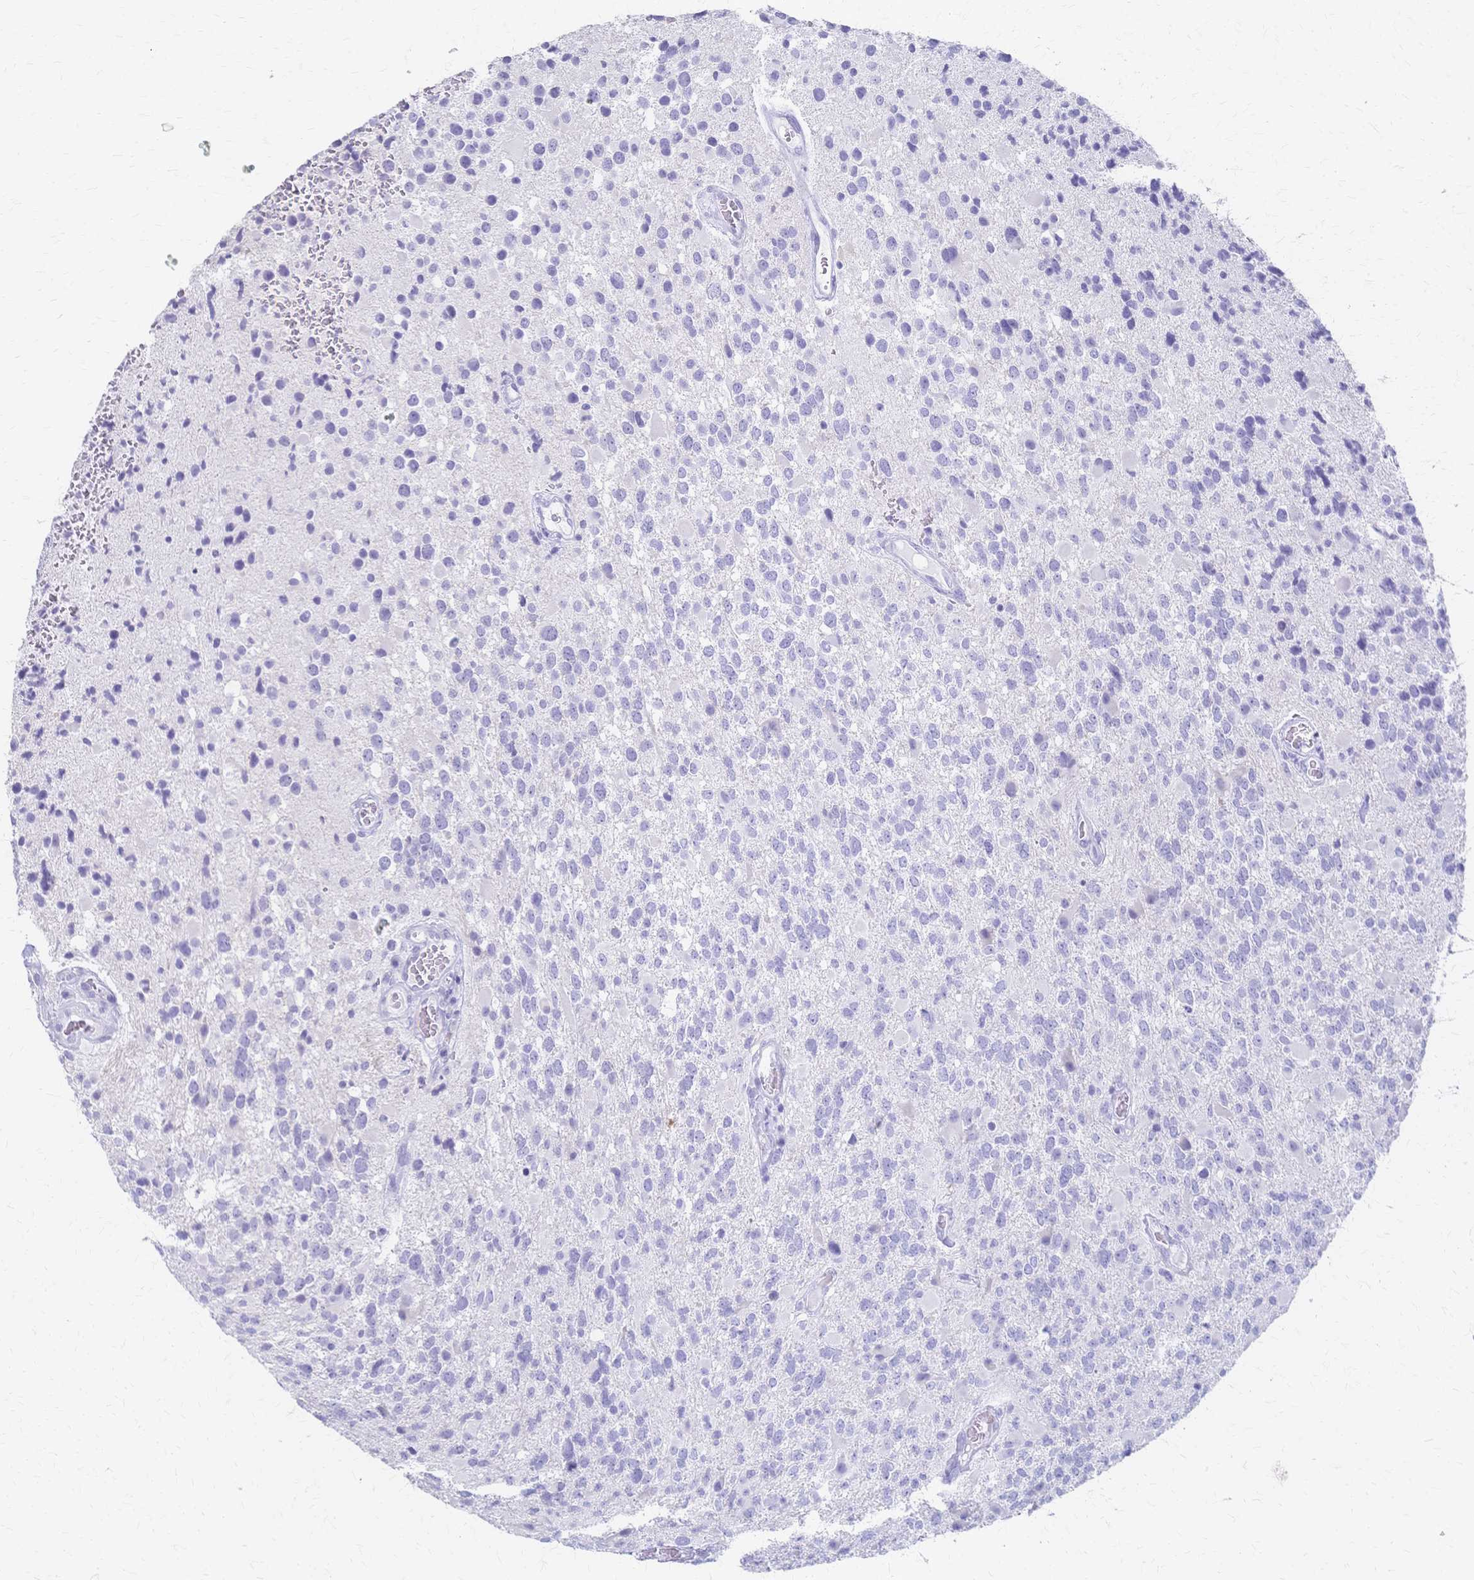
{"staining": {"intensity": "negative", "quantity": "none", "location": "none"}, "tissue": "glioma", "cell_type": "Tumor cells", "image_type": "cancer", "snomed": [{"axis": "morphology", "description": "Glioma, malignant, High grade"}, {"axis": "topography", "description": "Brain"}], "caption": "Human malignant high-grade glioma stained for a protein using IHC reveals no expression in tumor cells.", "gene": "CYB5A", "patient": {"sex": "female", "age": 40}}